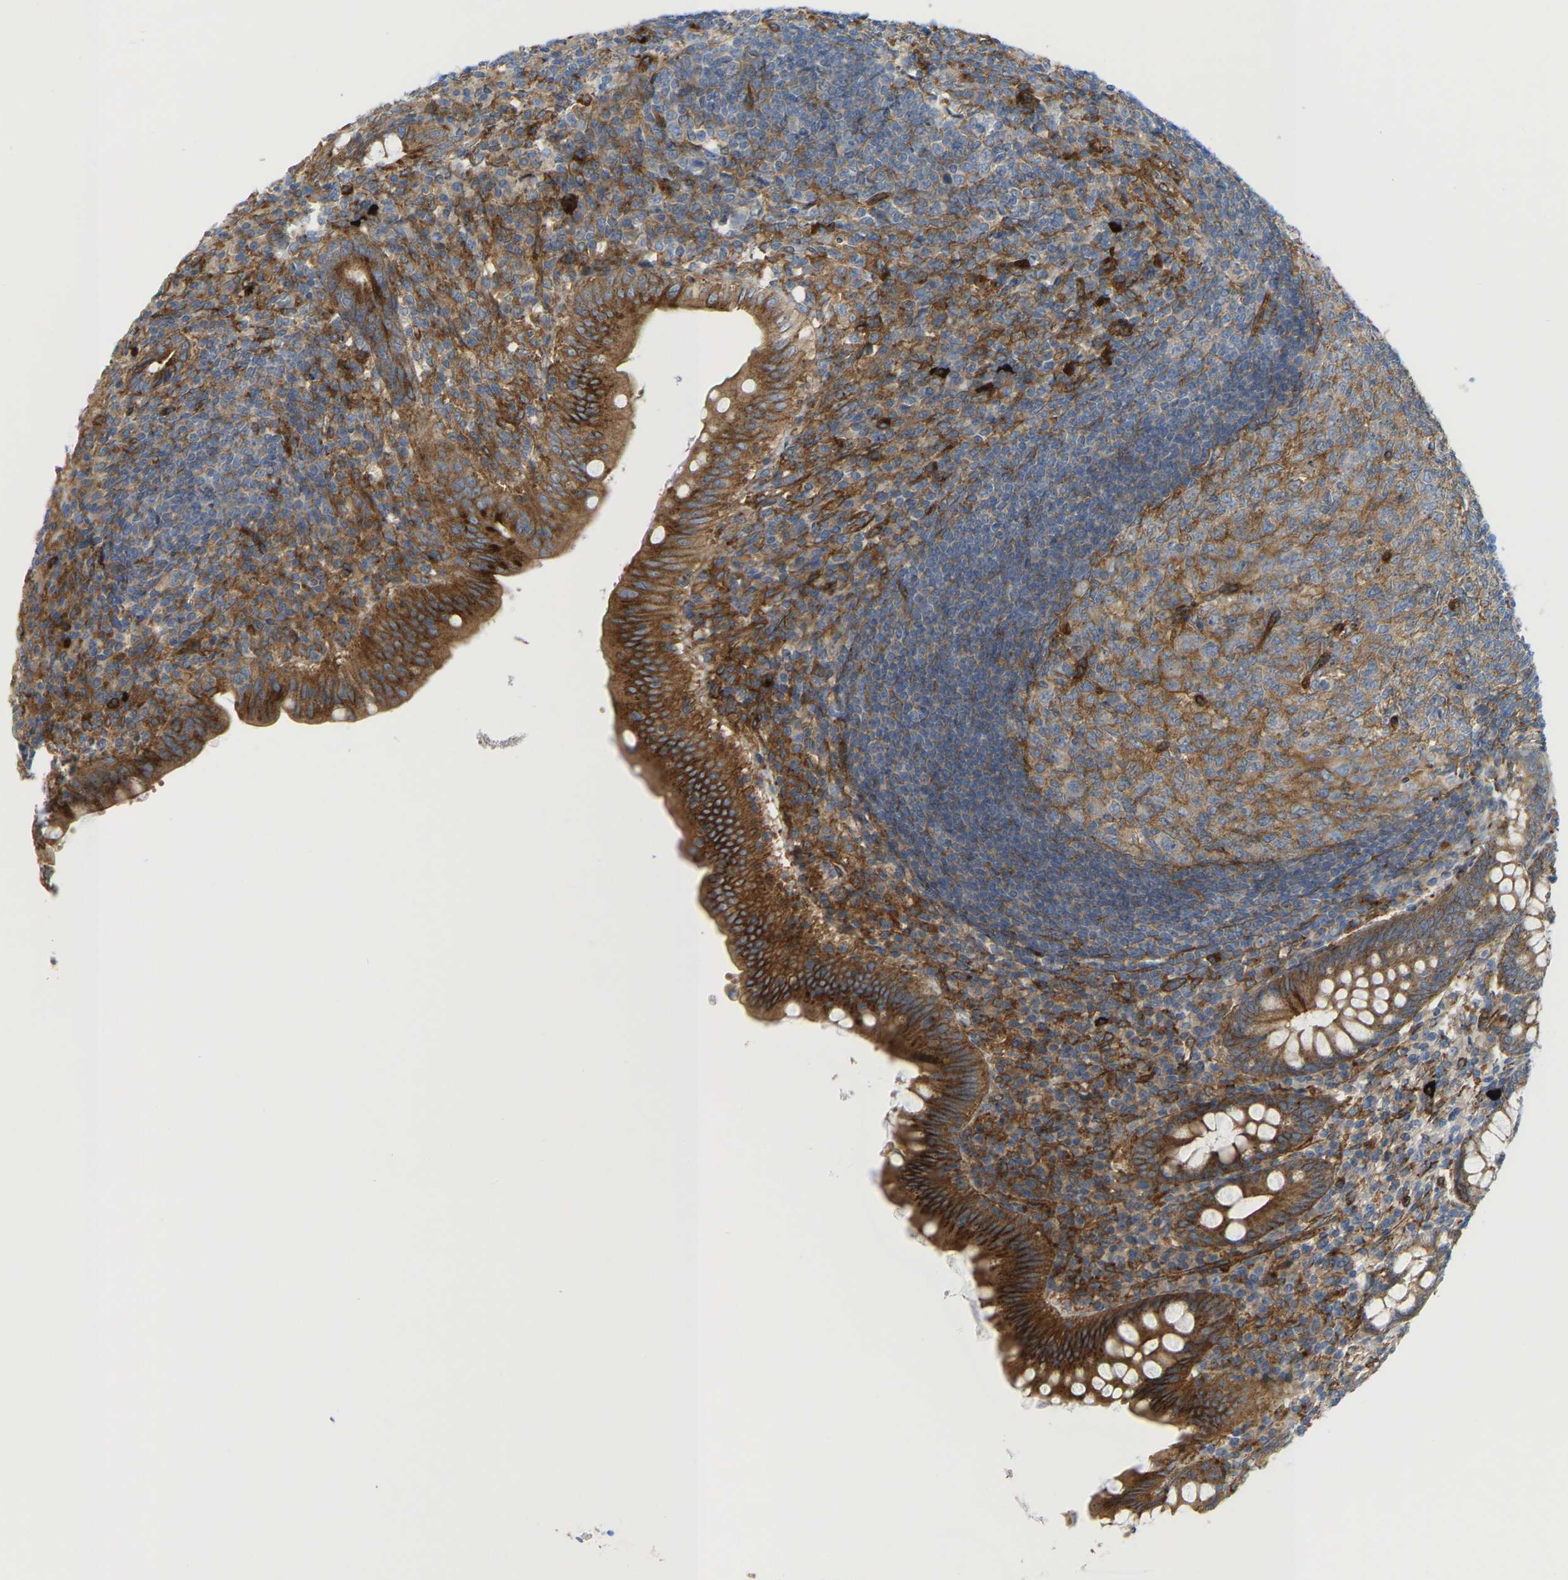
{"staining": {"intensity": "strong", "quantity": "25%-75%", "location": "cytoplasmic/membranous"}, "tissue": "appendix", "cell_type": "Glandular cells", "image_type": "normal", "snomed": [{"axis": "morphology", "description": "Normal tissue, NOS"}, {"axis": "topography", "description": "Appendix"}], "caption": "Immunohistochemical staining of normal appendix reveals high levels of strong cytoplasmic/membranous expression in about 25%-75% of glandular cells. The staining was performed using DAB (3,3'-diaminobenzidine), with brown indicating positive protein expression. Nuclei are stained blue with hematoxylin.", "gene": "PICALM", "patient": {"sex": "male", "age": 56}}